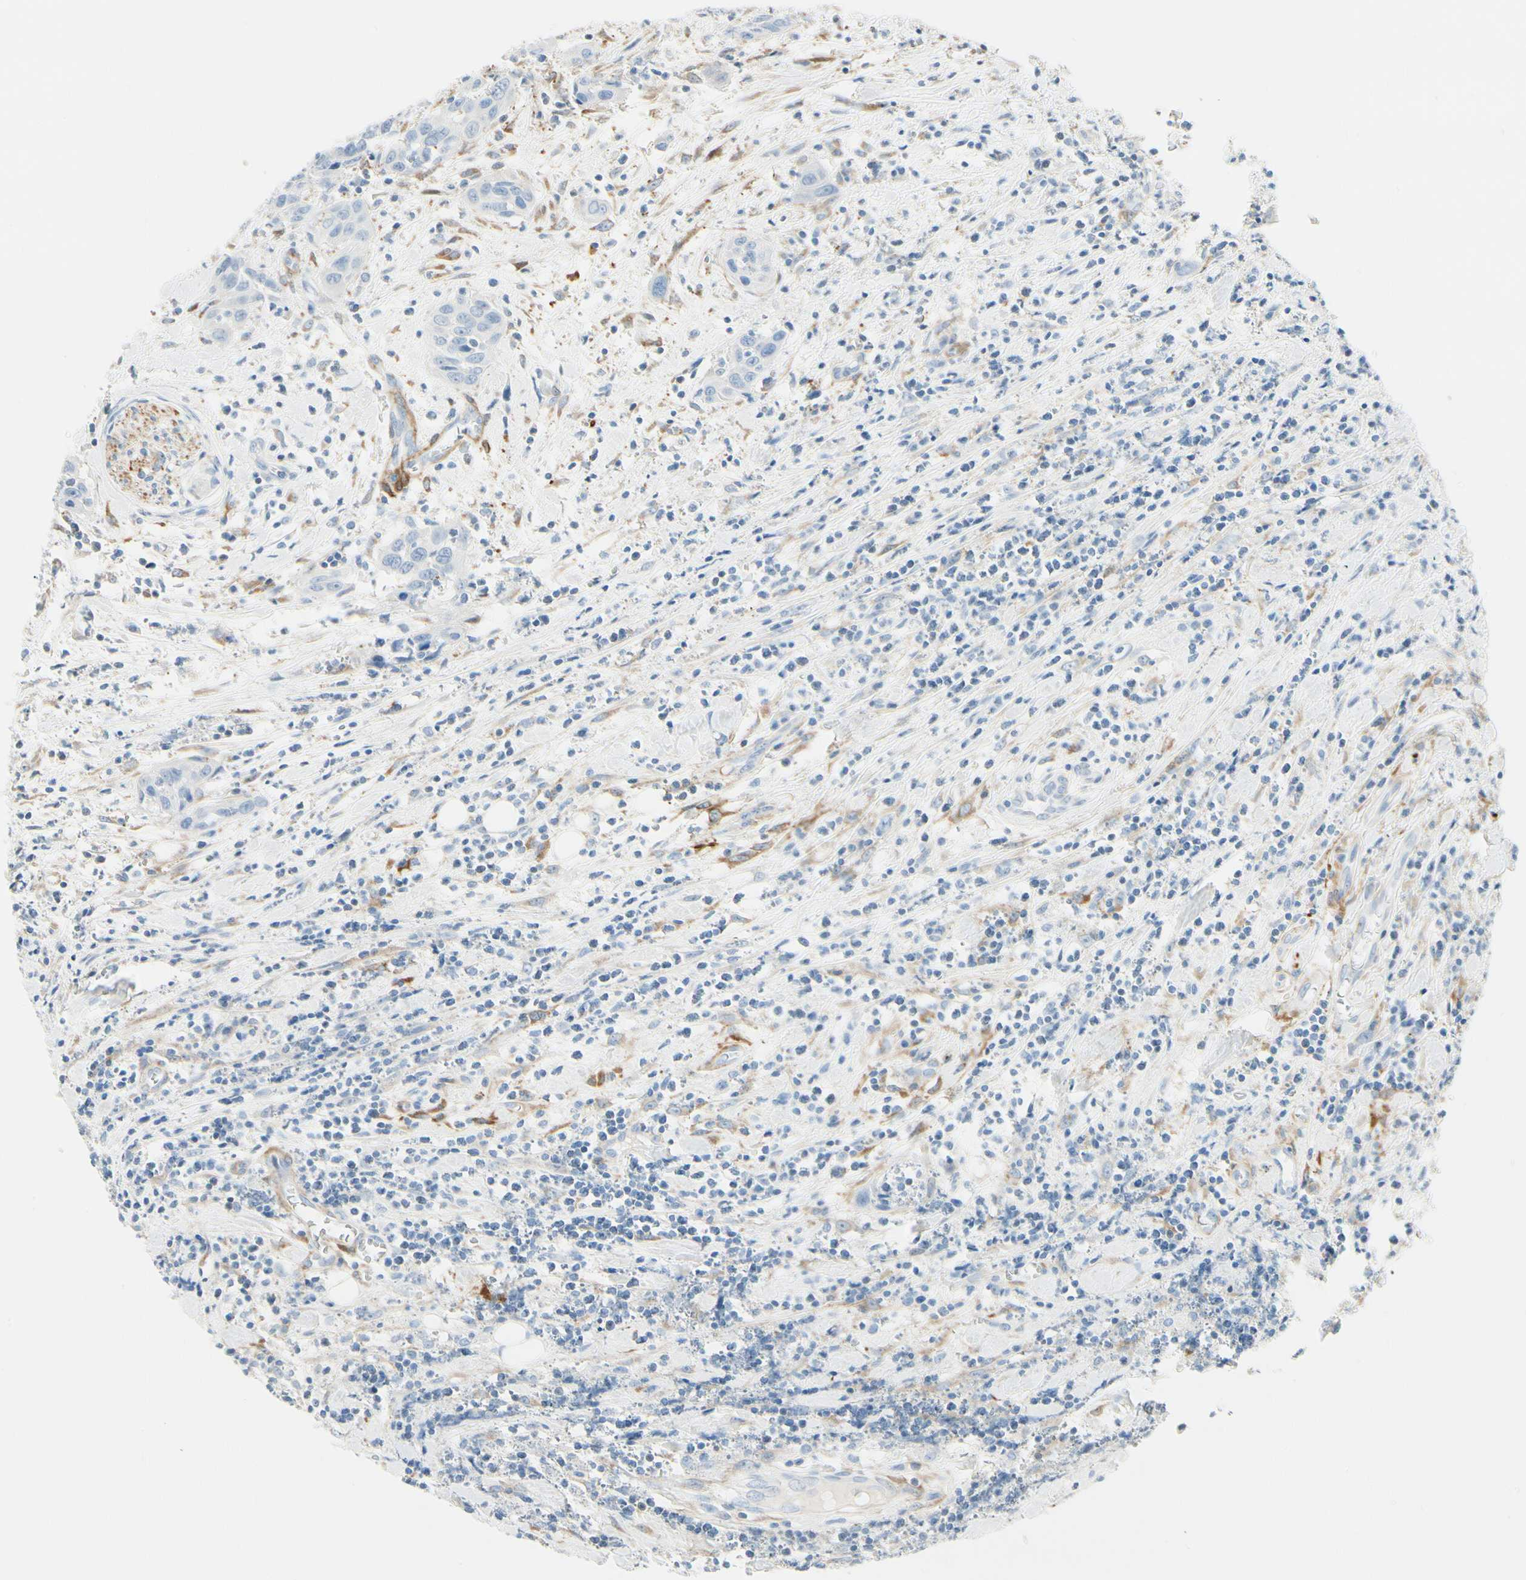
{"staining": {"intensity": "negative", "quantity": "none", "location": "none"}, "tissue": "head and neck cancer", "cell_type": "Tumor cells", "image_type": "cancer", "snomed": [{"axis": "morphology", "description": "Squamous cell carcinoma, NOS"}, {"axis": "topography", "description": "Oral tissue"}, {"axis": "topography", "description": "Head-Neck"}], "caption": "This is an IHC histopathology image of squamous cell carcinoma (head and neck). There is no positivity in tumor cells.", "gene": "AMPH", "patient": {"sex": "female", "age": 50}}